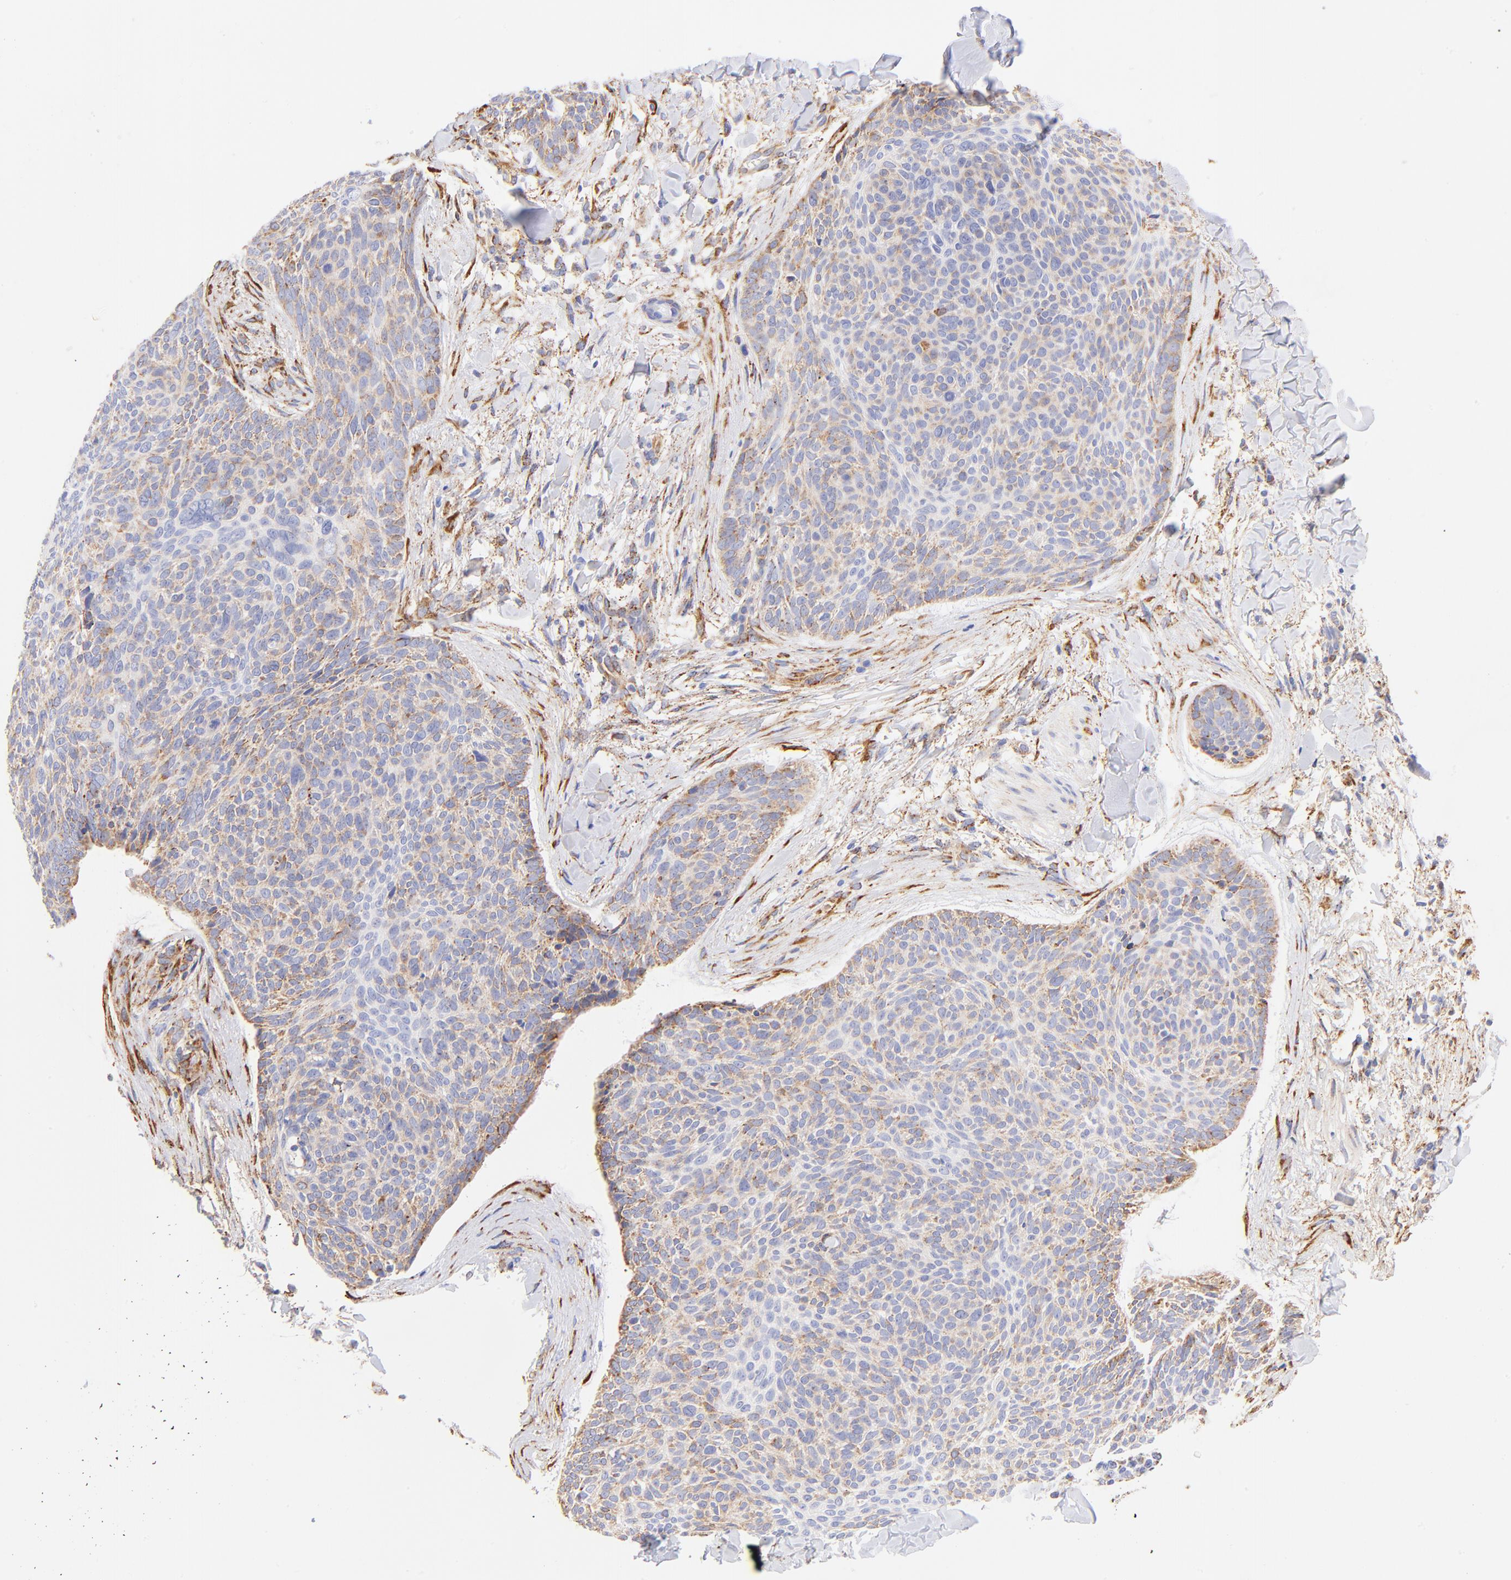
{"staining": {"intensity": "moderate", "quantity": ">75%", "location": "cytoplasmic/membranous"}, "tissue": "skin cancer", "cell_type": "Tumor cells", "image_type": "cancer", "snomed": [{"axis": "morphology", "description": "Normal tissue, NOS"}, {"axis": "morphology", "description": "Basal cell carcinoma"}, {"axis": "topography", "description": "Skin"}], "caption": "A medium amount of moderate cytoplasmic/membranous expression is identified in approximately >75% of tumor cells in skin cancer tissue.", "gene": "SPARC", "patient": {"sex": "female", "age": 57}}